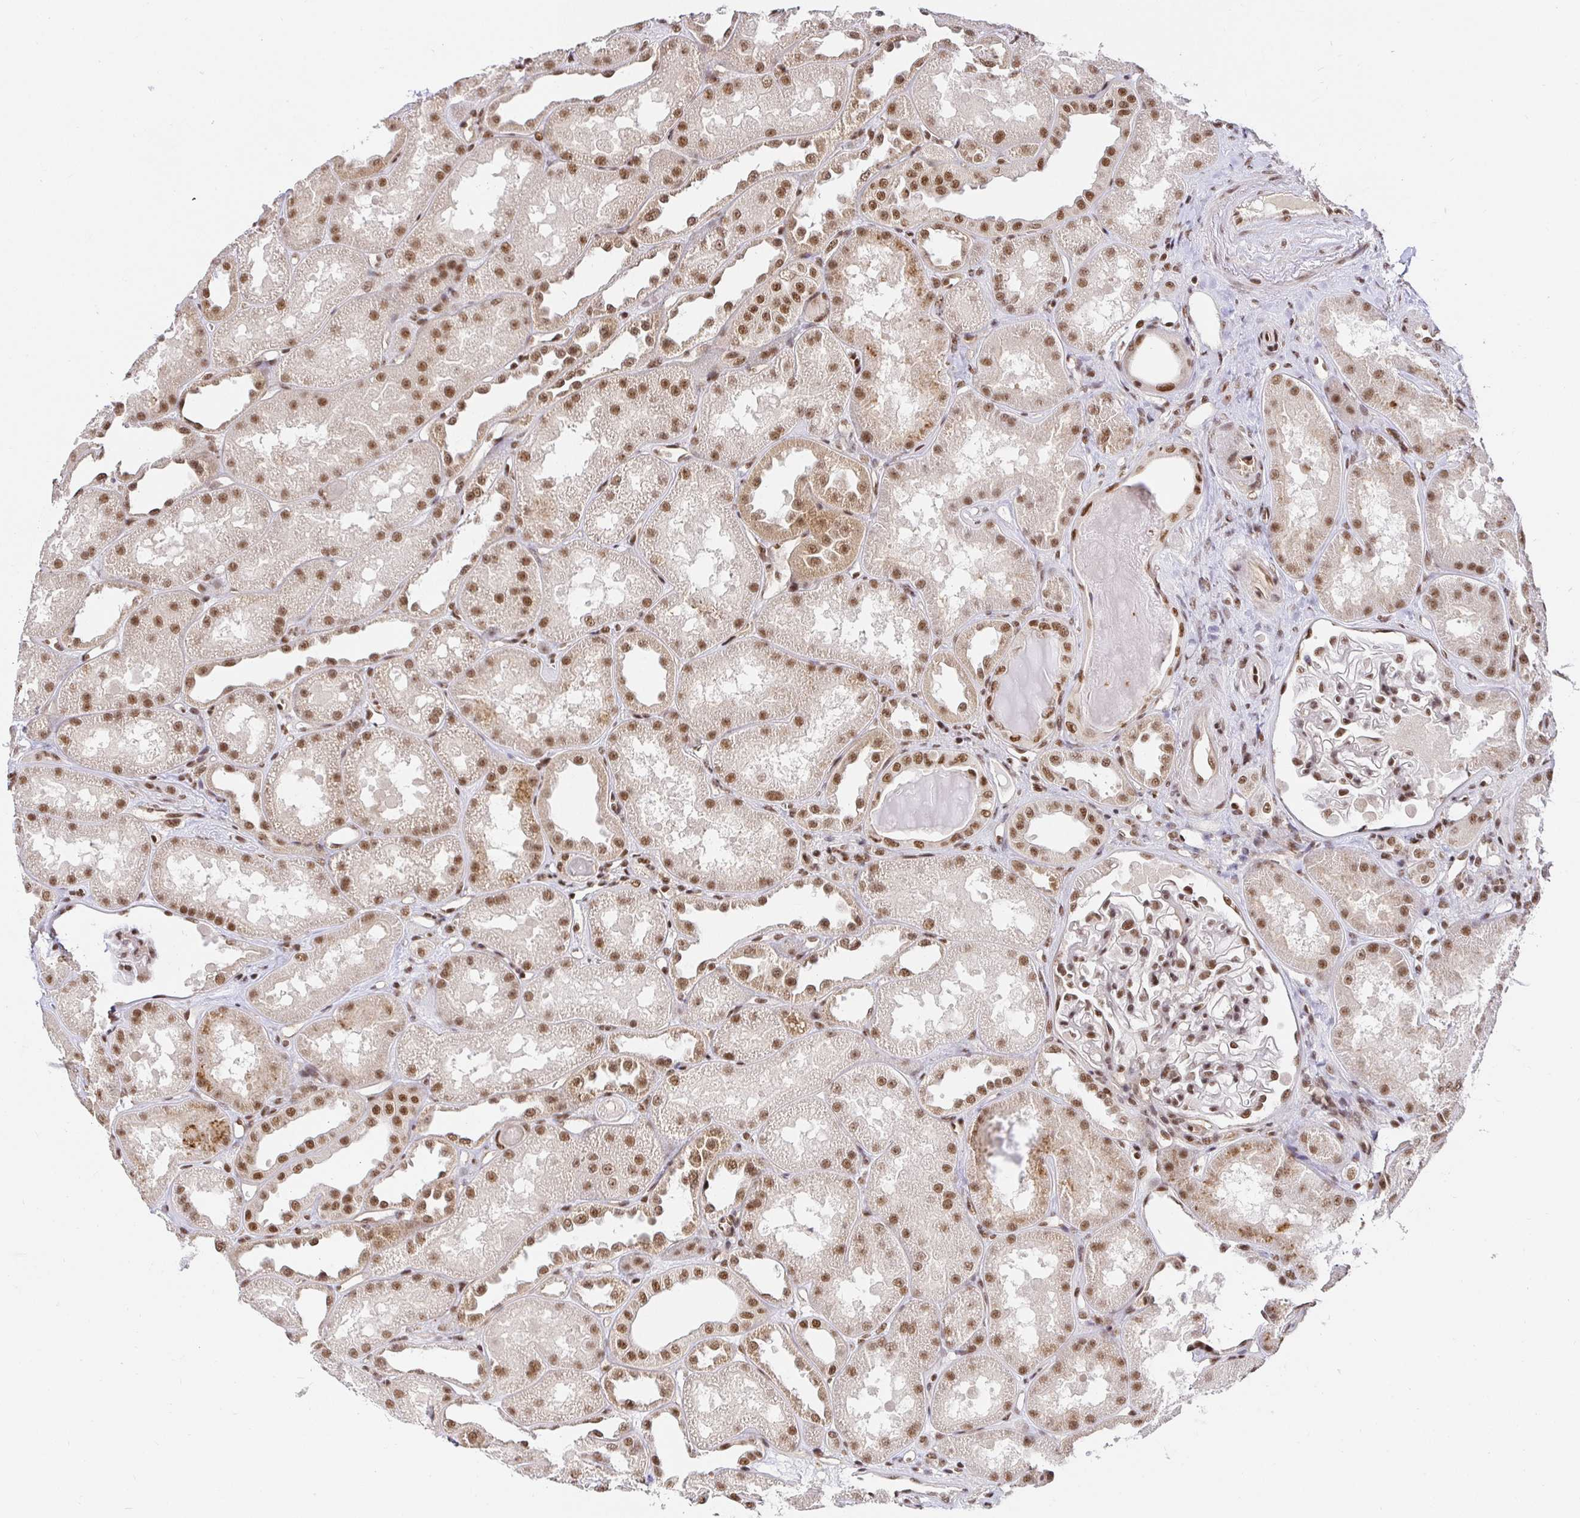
{"staining": {"intensity": "moderate", "quantity": ">75%", "location": "nuclear"}, "tissue": "kidney", "cell_type": "Cells in glomeruli", "image_type": "normal", "snomed": [{"axis": "morphology", "description": "Normal tissue, NOS"}, {"axis": "topography", "description": "Kidney"}], "caption": "Brown immunohistochemical staining in normal kidney shows moderate nuclear expression in approximately >75% of cells in glomeruli.", "gene": "USF1", "patient": {"sex": "male", "age": 61}}